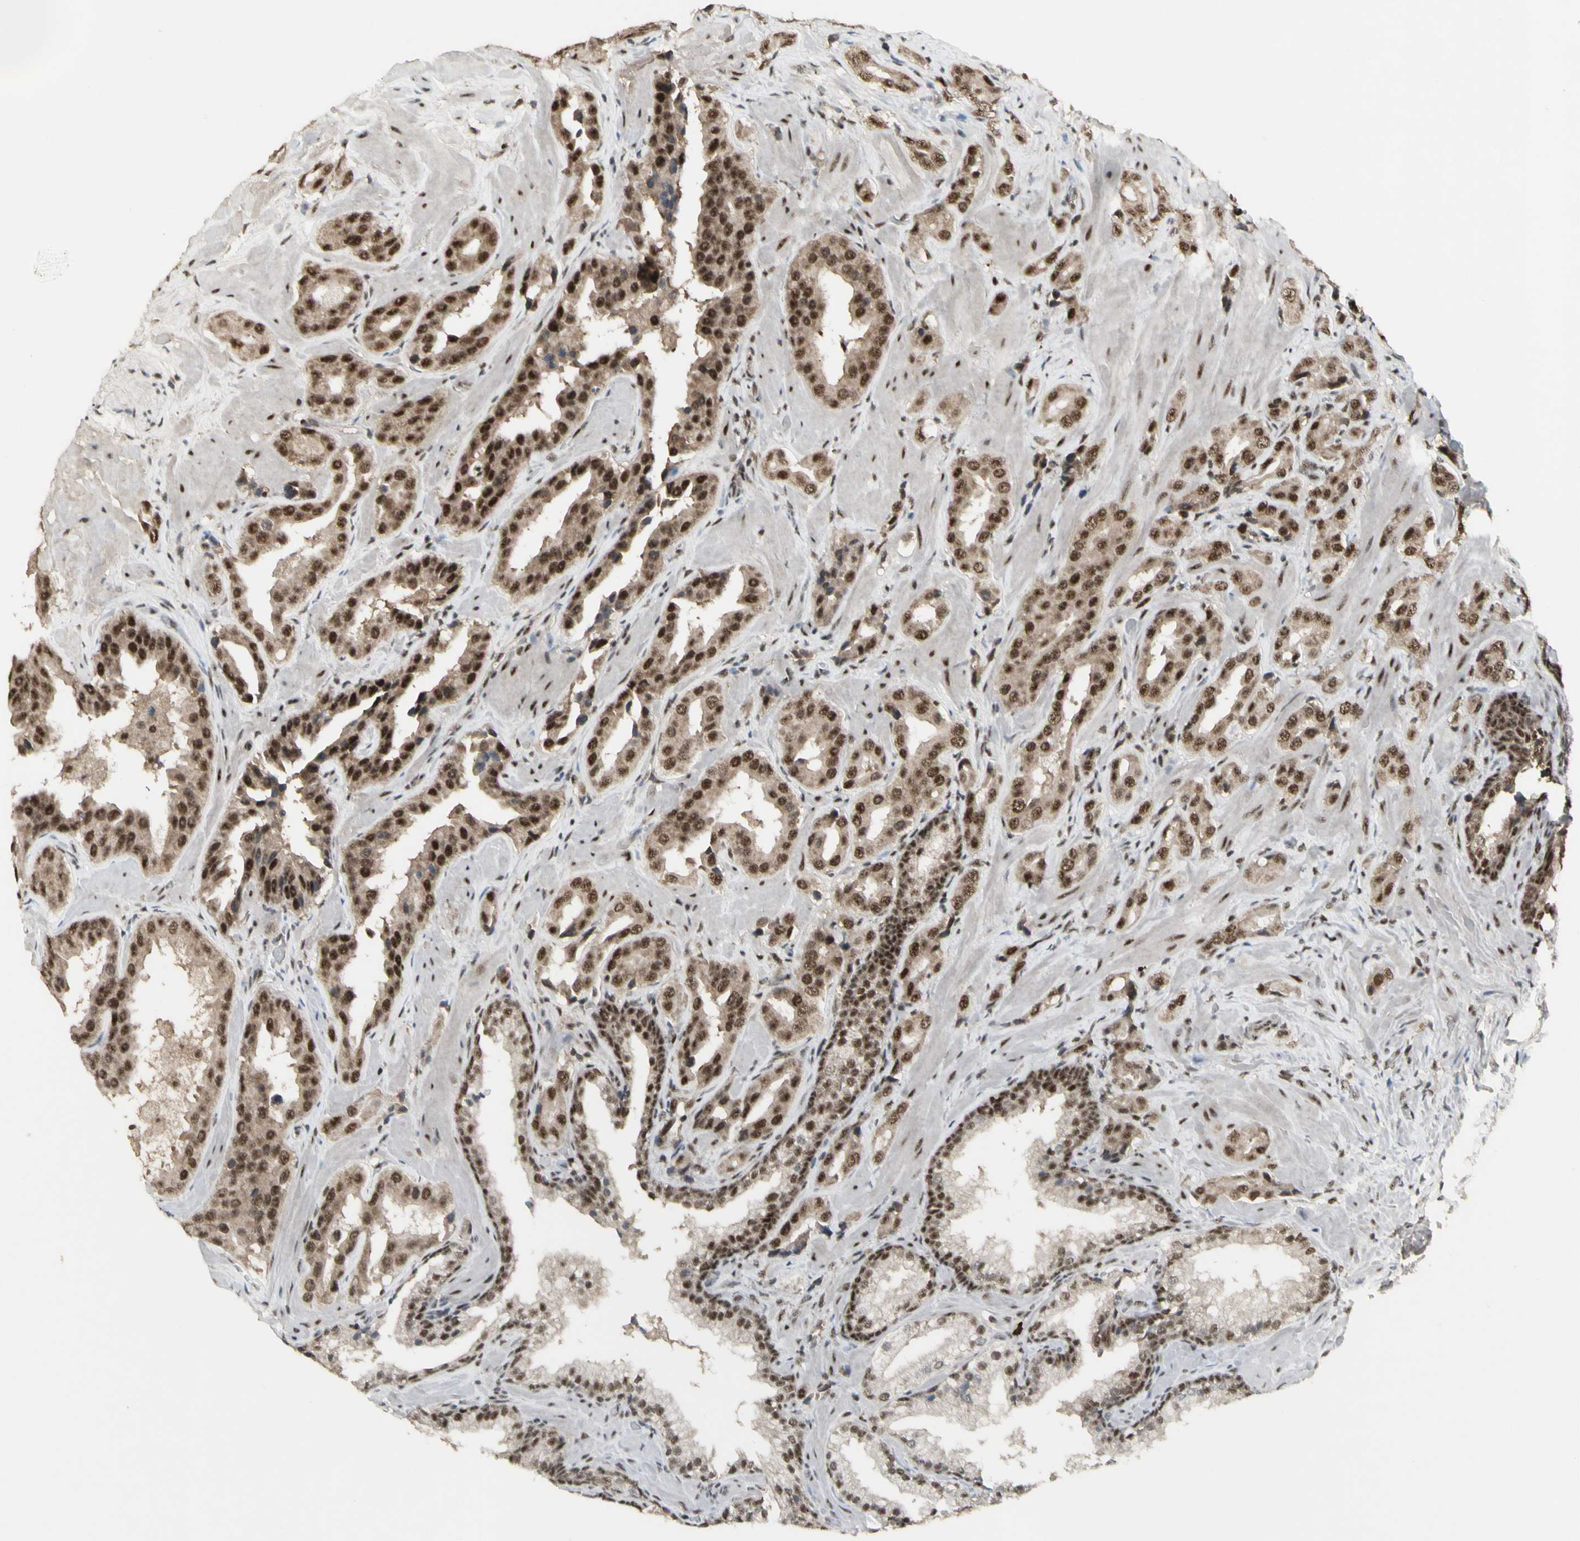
{"staining": {"intensity": "moderate", "quantity": ">75%", "location": "nuclear"}, "tissue": "prostate cancer", "cell_type": "Tumor cells", "image_type": "cancer", "snomed": [{"axis": "morphology", "description": "Adenocarcinoma, High grade"}, {"axis": "topography", "description": "Prostate"}], "caption": "Prostate high-grade adenocarcinoma stained for a protein demonstrates moderate nuclear positivity in tumor cells.", "gene": "CCNT1", "patient": {"sex": "male", "age": 64}}